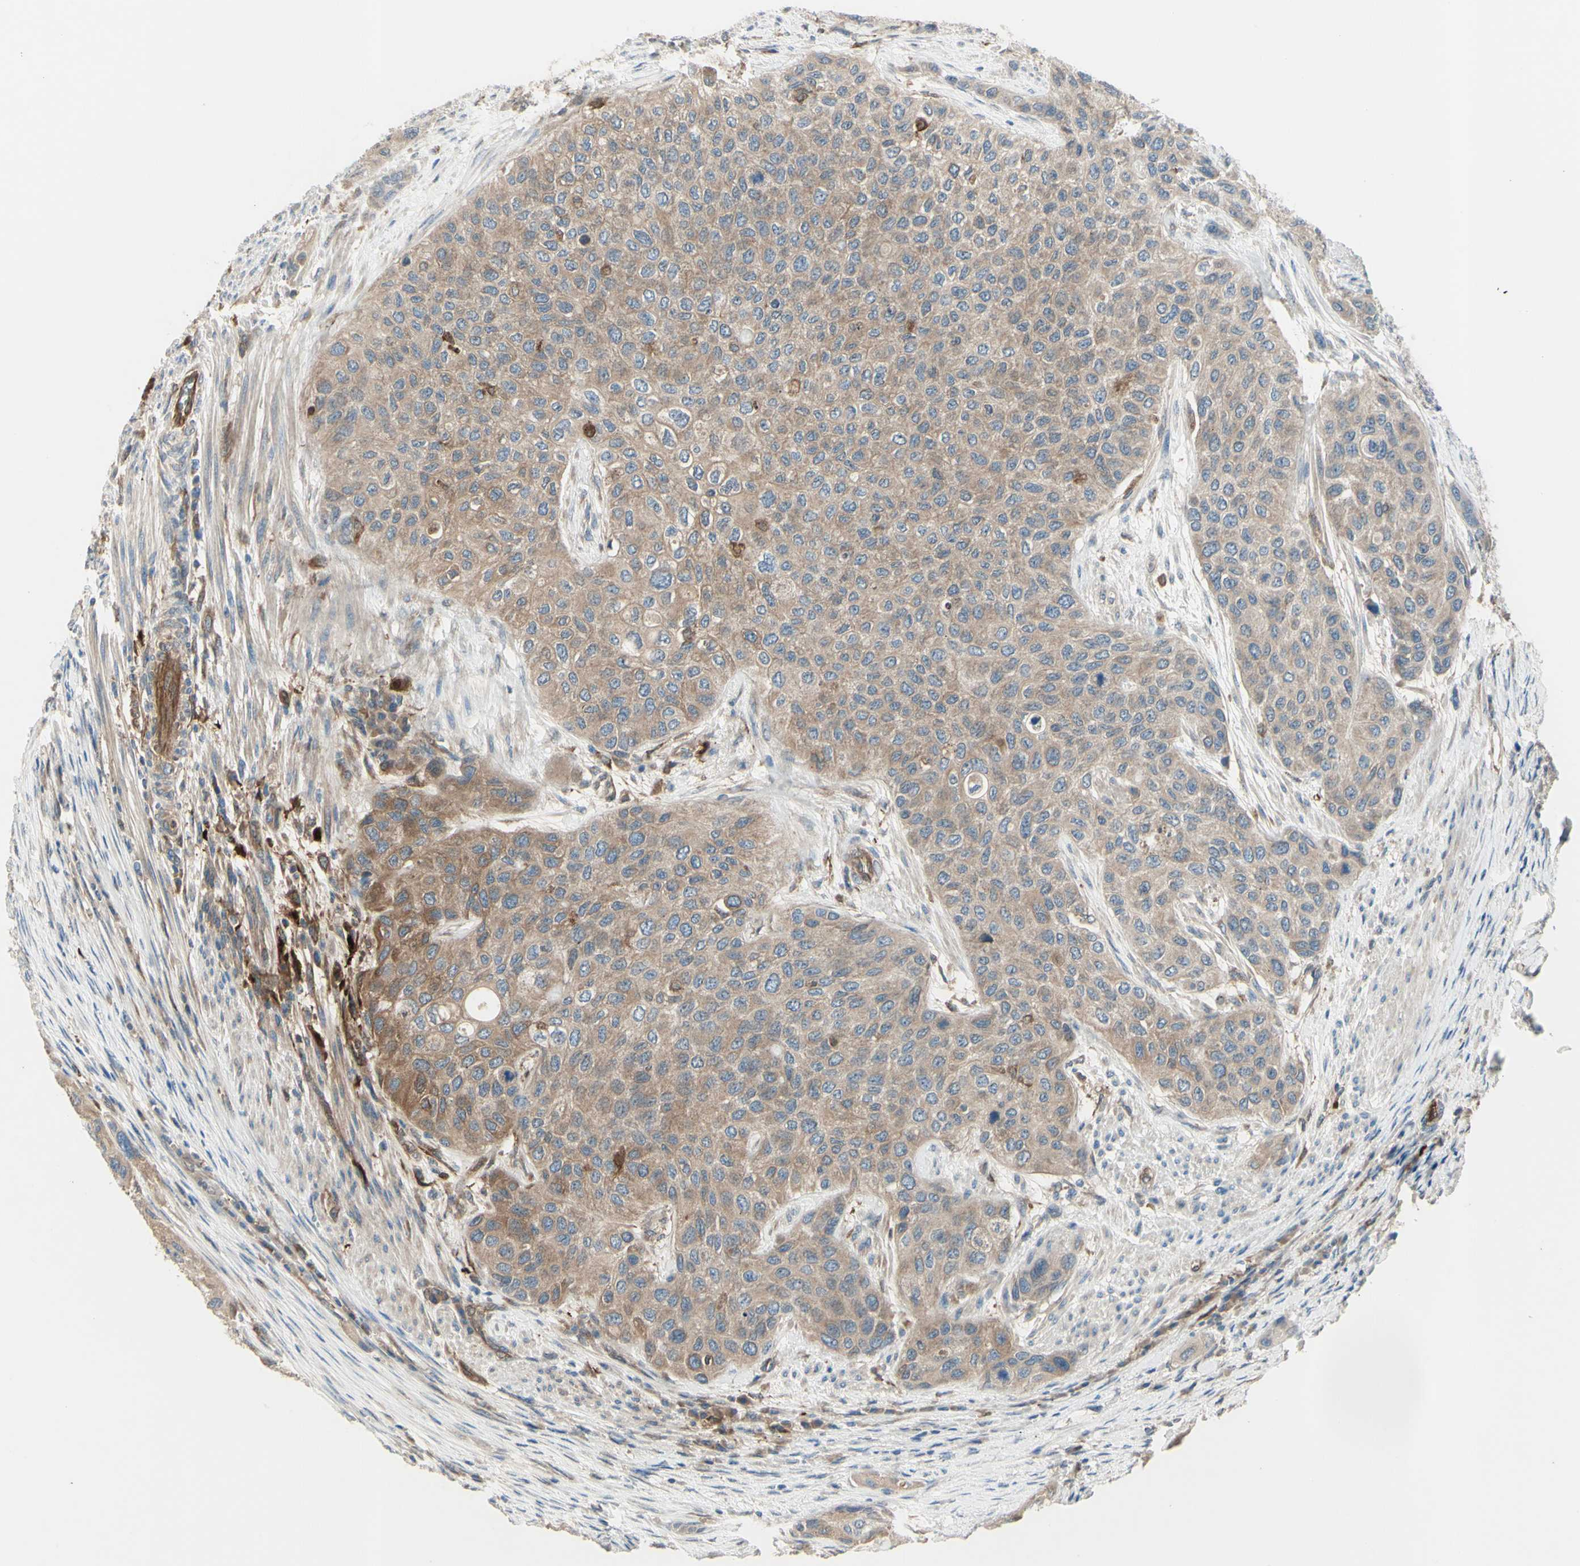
{"staining": {"intensity": "weak", "quantity": ">75%", "location": "cytoplasmic/membranous"}, "tissue": "urothelial cancer", "cell_type": "Tumor cells", "image_type": "cancer", "snomed": [{"axis": "morphology", "description": "Urothelial carcinoma, High grade"}, {"axis": "topography", "description": "Urinary bladder"}], "caption": "Protein expression analysis of urothelial cancer reveals weak cytoplasmic/membranous staining in about >75% of tumor cells.", "gene": "IGSF9B", "patient": {"sex": "female", "age": 56}}